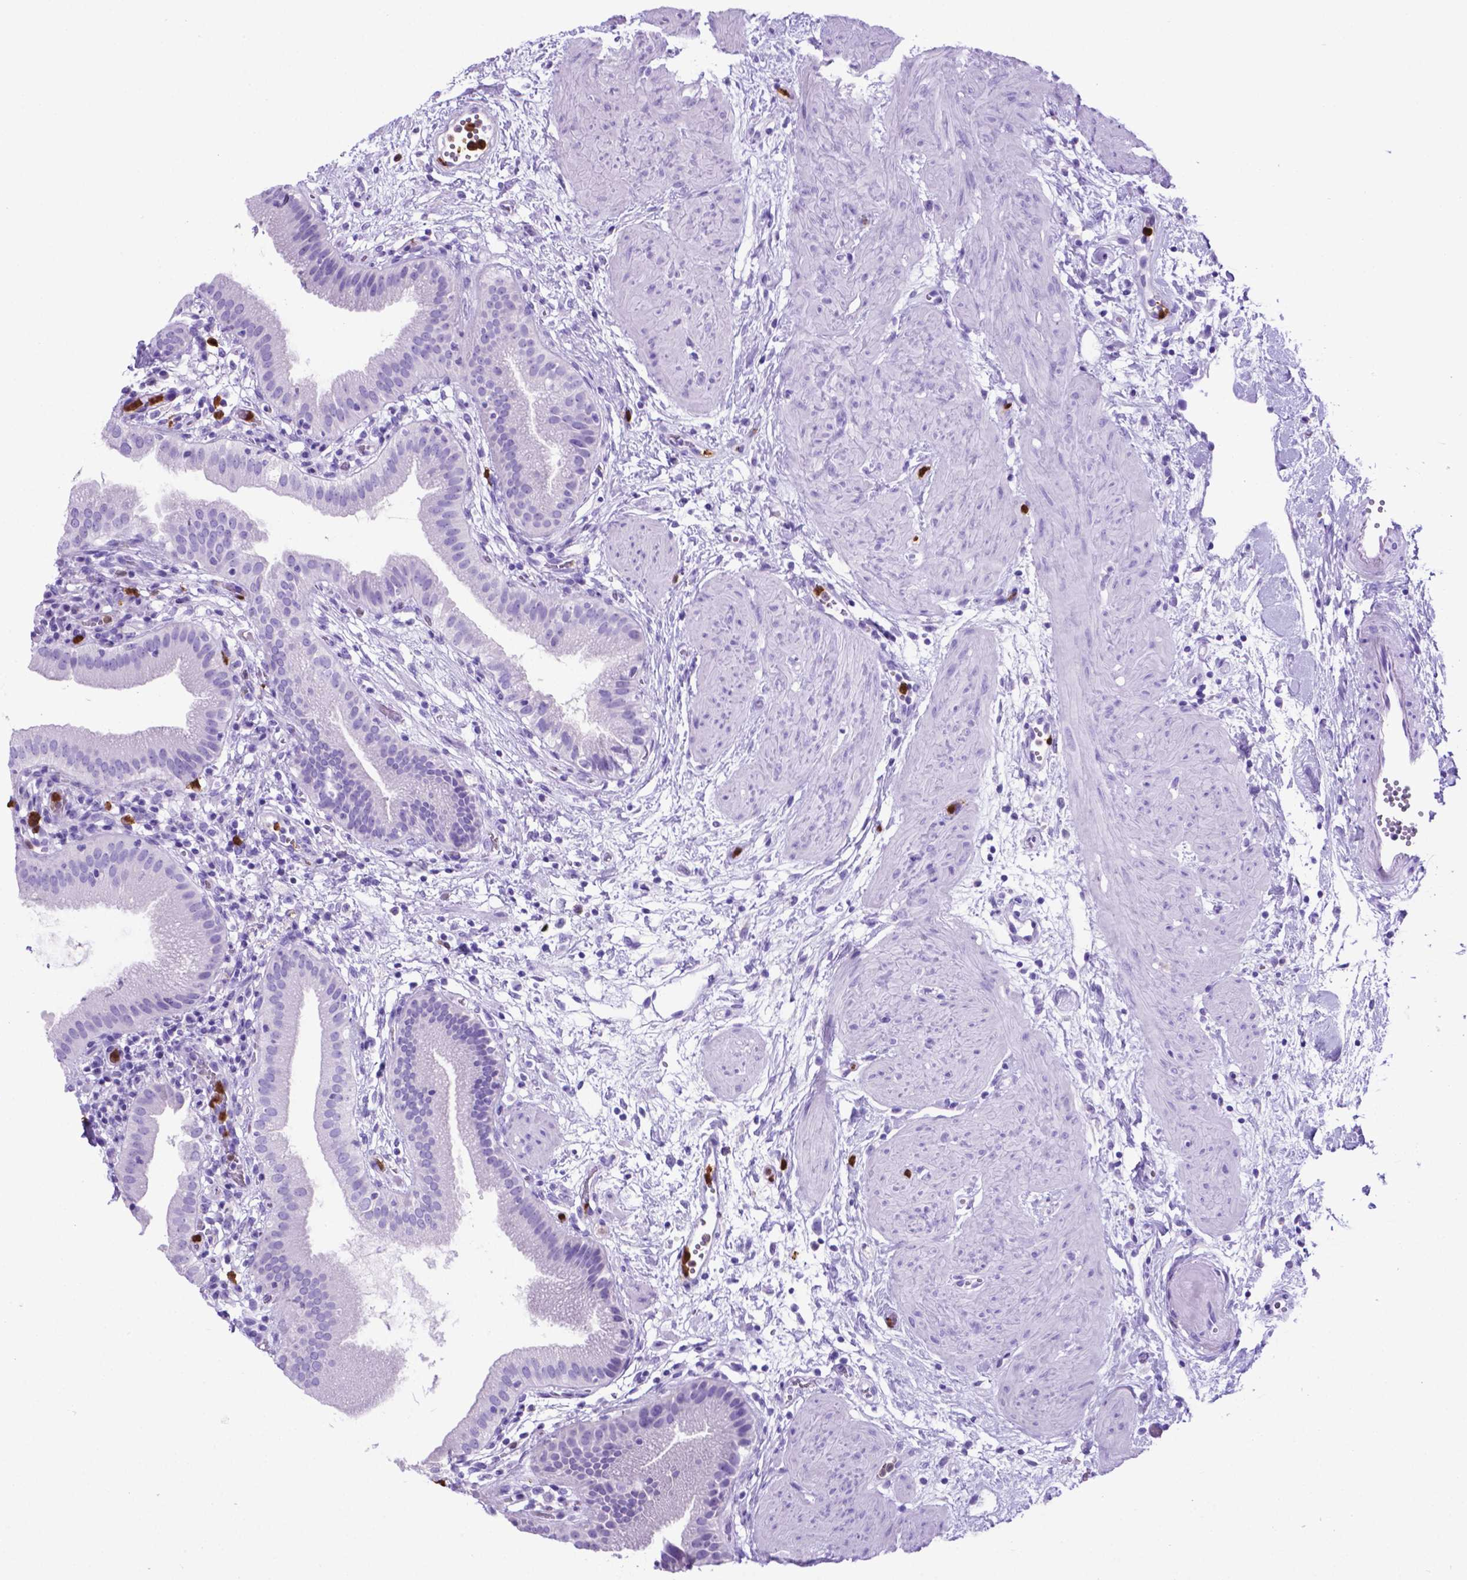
{"staining": {"intensity": "negative", "quantity": "none", "location": "none"}, "tissue": "gallbladder", "cell_type": "Glandular cells", "image_type": "normal", "snomed": [{"axis": "morphology", "description": "Normal tissue, NOS"}, {"axis": "topography", "description": "Gallbladder"}], "caption": "DAB immunohistochemical staining of unremarkable human gallbladder demonstrates no significant staining in glandular cells. The staining was performed using DAB (3,3'-diaminobenzidine) to visualize the protein expression in brown, while the nuclei were stained in blue with hematoxylin (Magnification: 20x).", "gene": "LZTR1", "patient": {"sex": "female", "age": 65}}